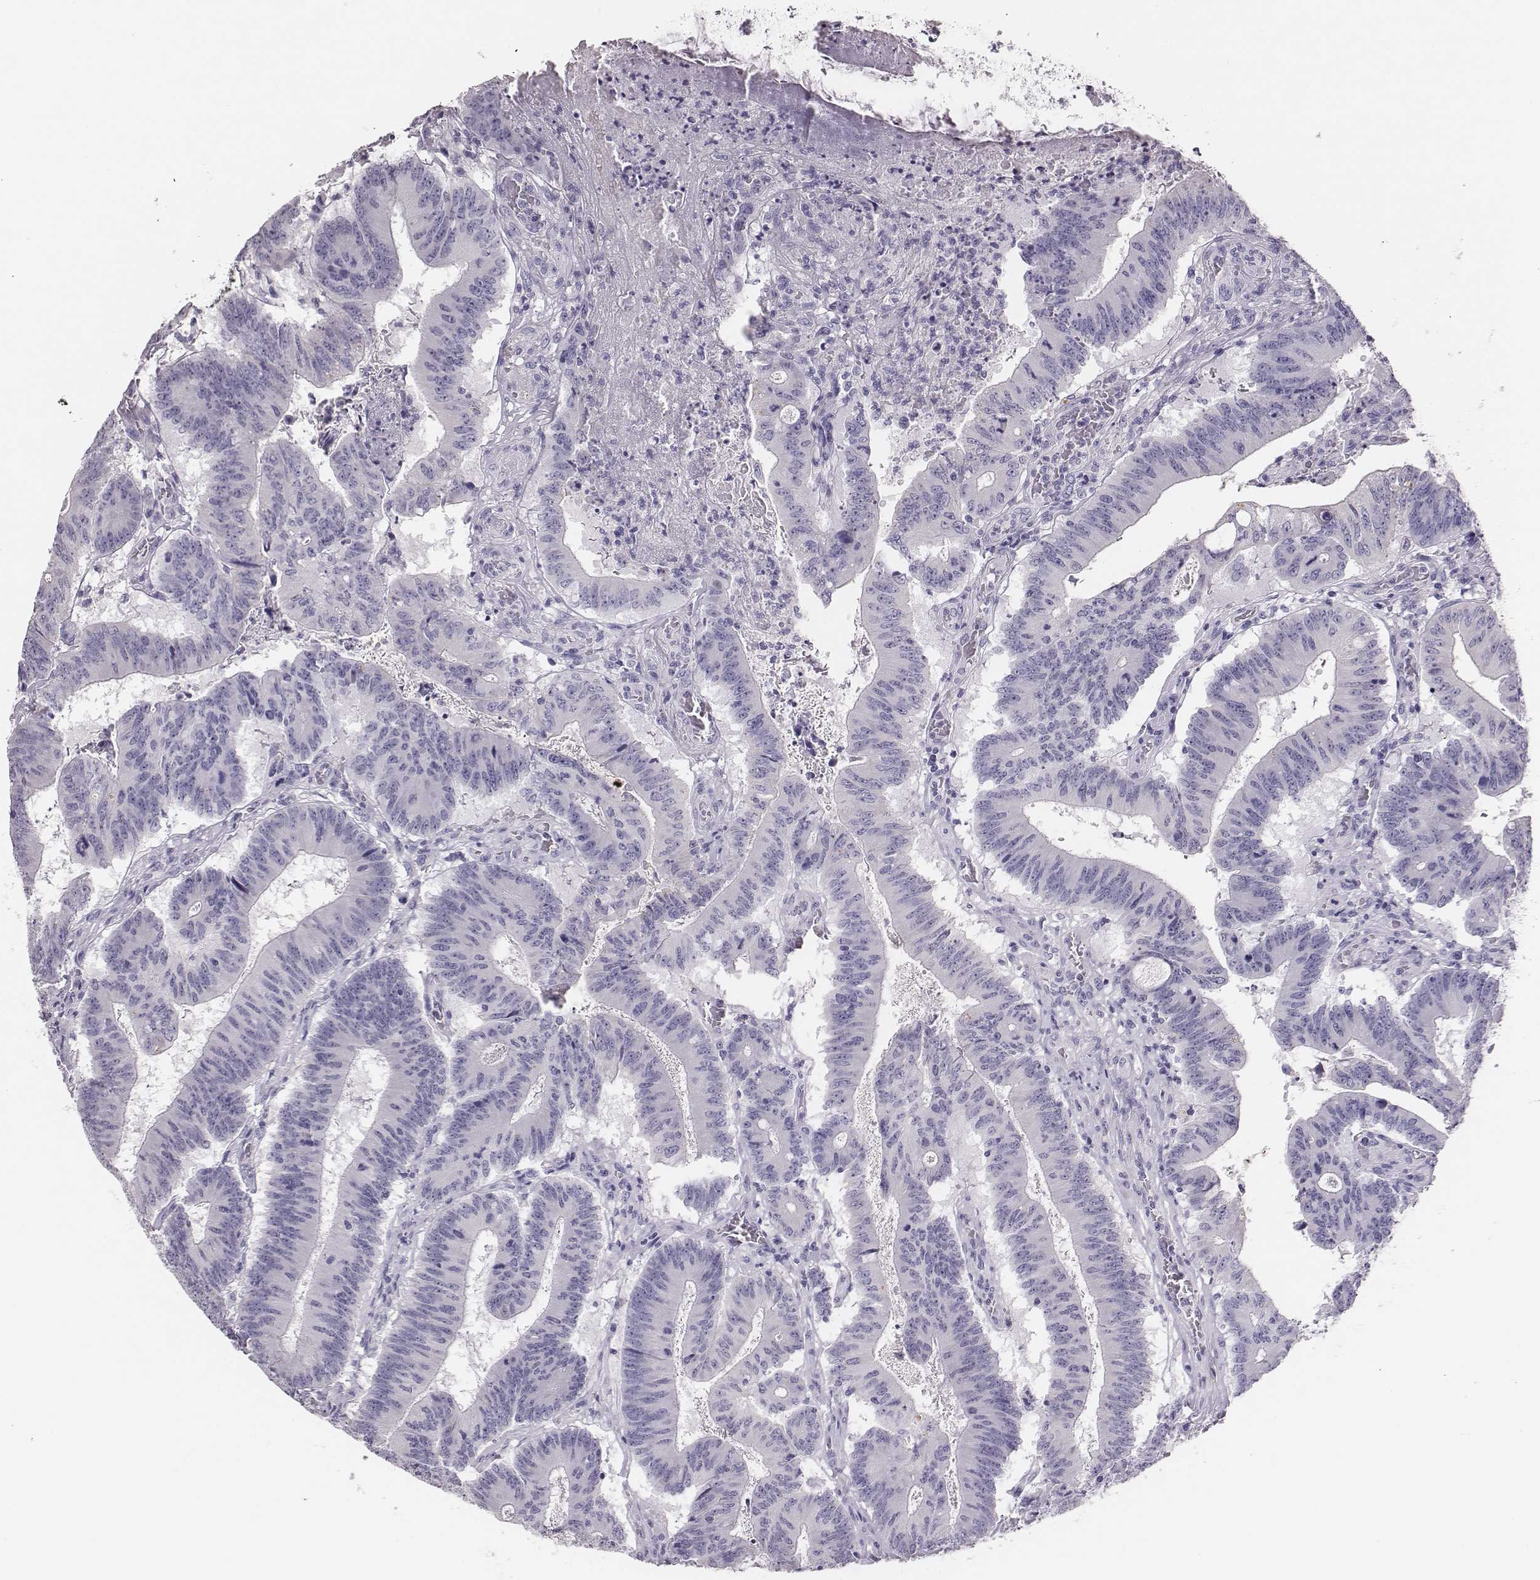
{"staining": {"intensity": "negative", "quantity": "none", "location": "none"}, "tissue": "colorectal cancer", "cell_type": "Tumor cells", "image_type": "cancer", "snomed": [{"axis": "morphology", "description": "Adenocarcinoma, NOS"}, {"axis": "topography", "description": "Colon"}], "caption": "Adenocarcinoma (colorectal) was stained to show a protein in brown. There is no significant staining in tumor cells. Brightfield microscopy of immunohistochemistry (IHC) stained with DAB (3,3'-diaminobenzidine) (brown) and hematoxylin (blue), captured at high magnification.", "gene": "H1-6", "patient": {"sex": "female", "age": 70}}